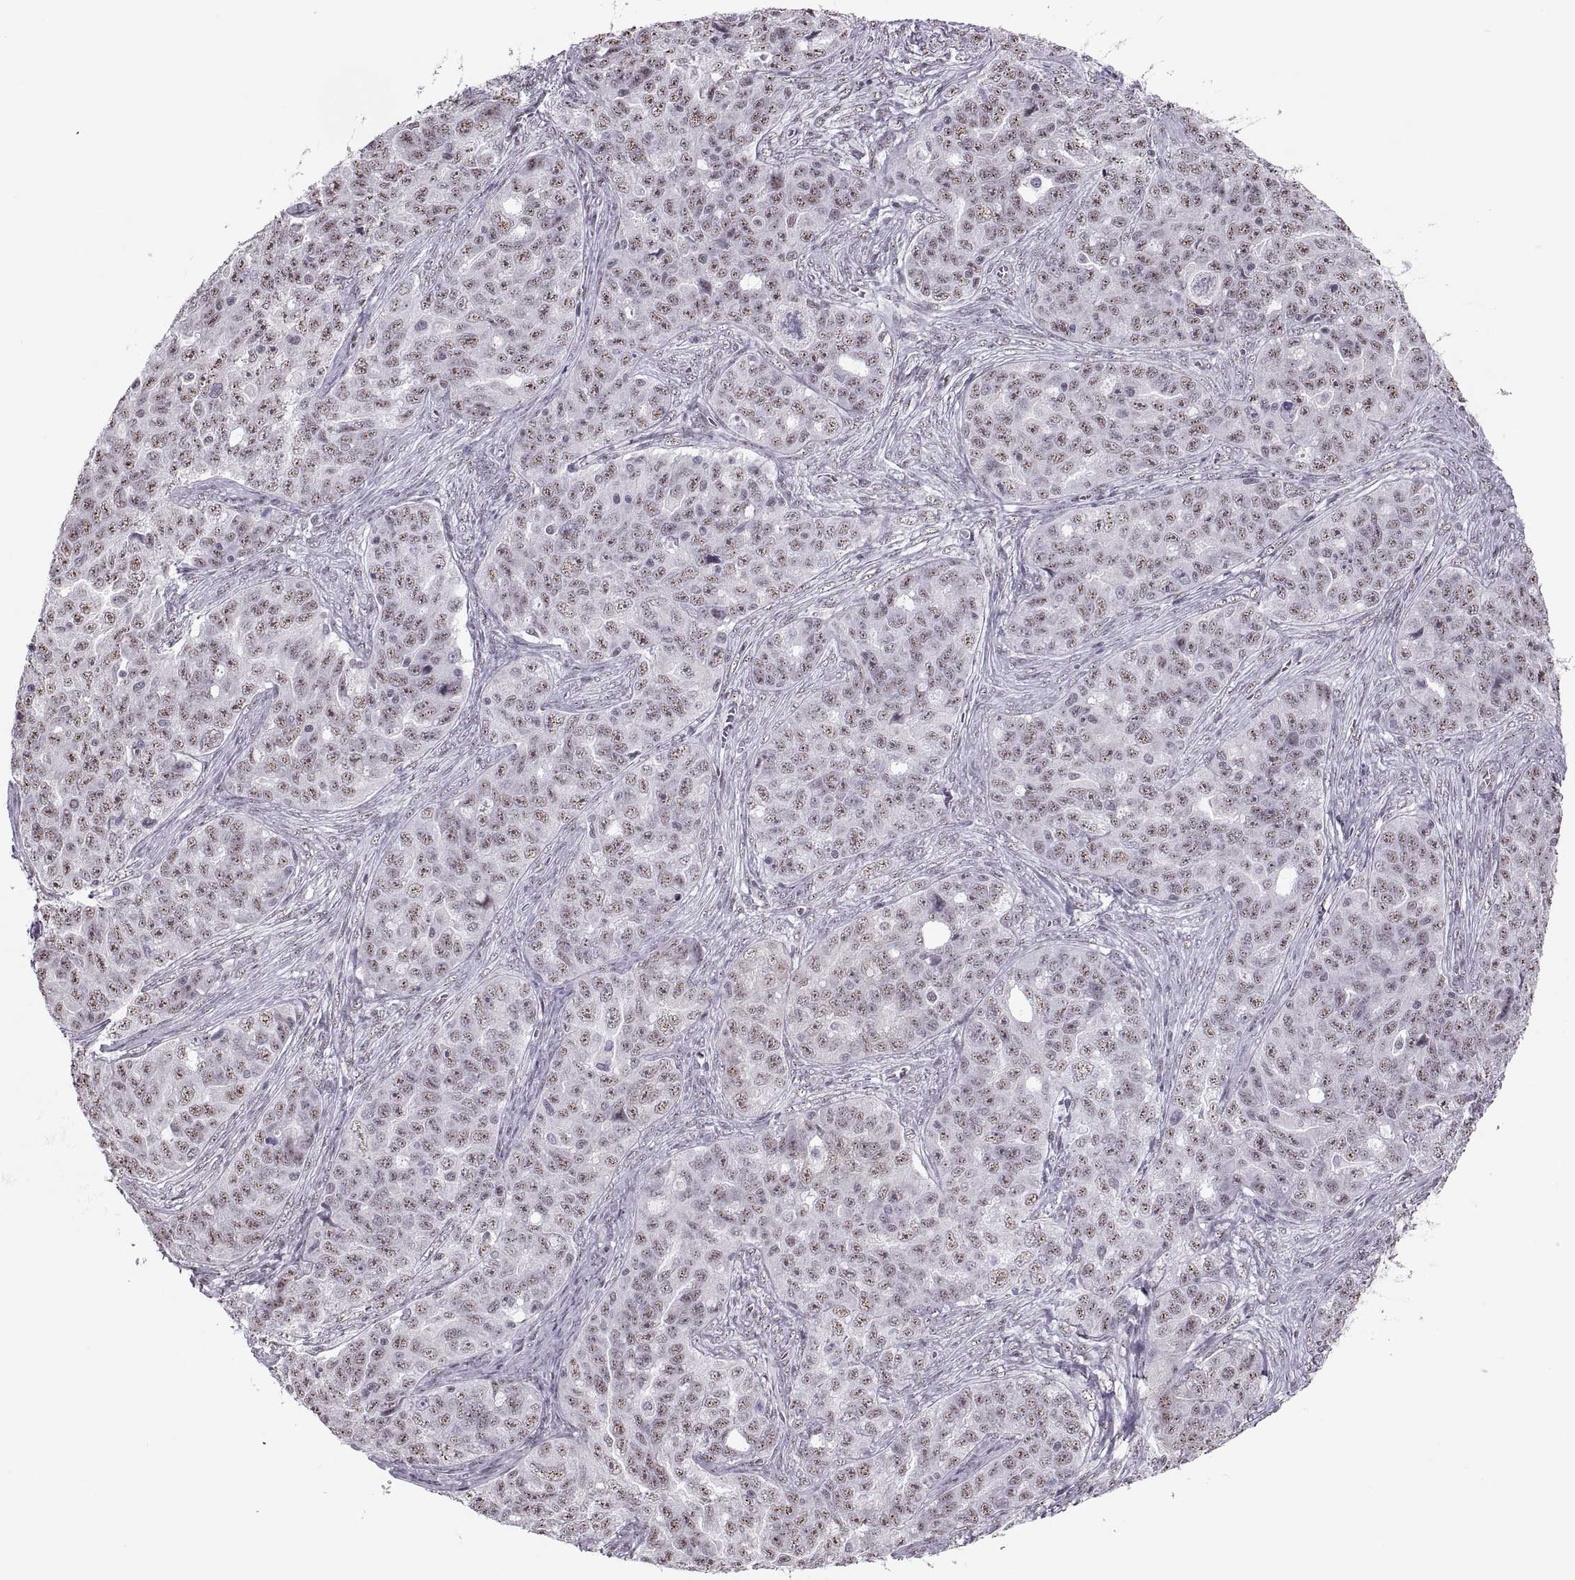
{"staining": {"intensity": "weak", "quantity": ">75%", "location": "nuclear"}, "tissue": "ovarian cancer", "cell_type": "Tumor cells", "image_type": "cancer", "snomed": [{"axis": "morphology", "description": "Cystadenocarcinoma, serous, NOS"}, {"axis": "topography", "description": "Ovary"}], "caption": "Weak nuclear positivity for a protein is seen in approximately >75% of tumor cells of ovarian cancer (serous cystadenocarcinoma) using immunohistochemistry (IHC).", "gene": "MAGEA4", "patient": {"sex": "female", "age": 51}}